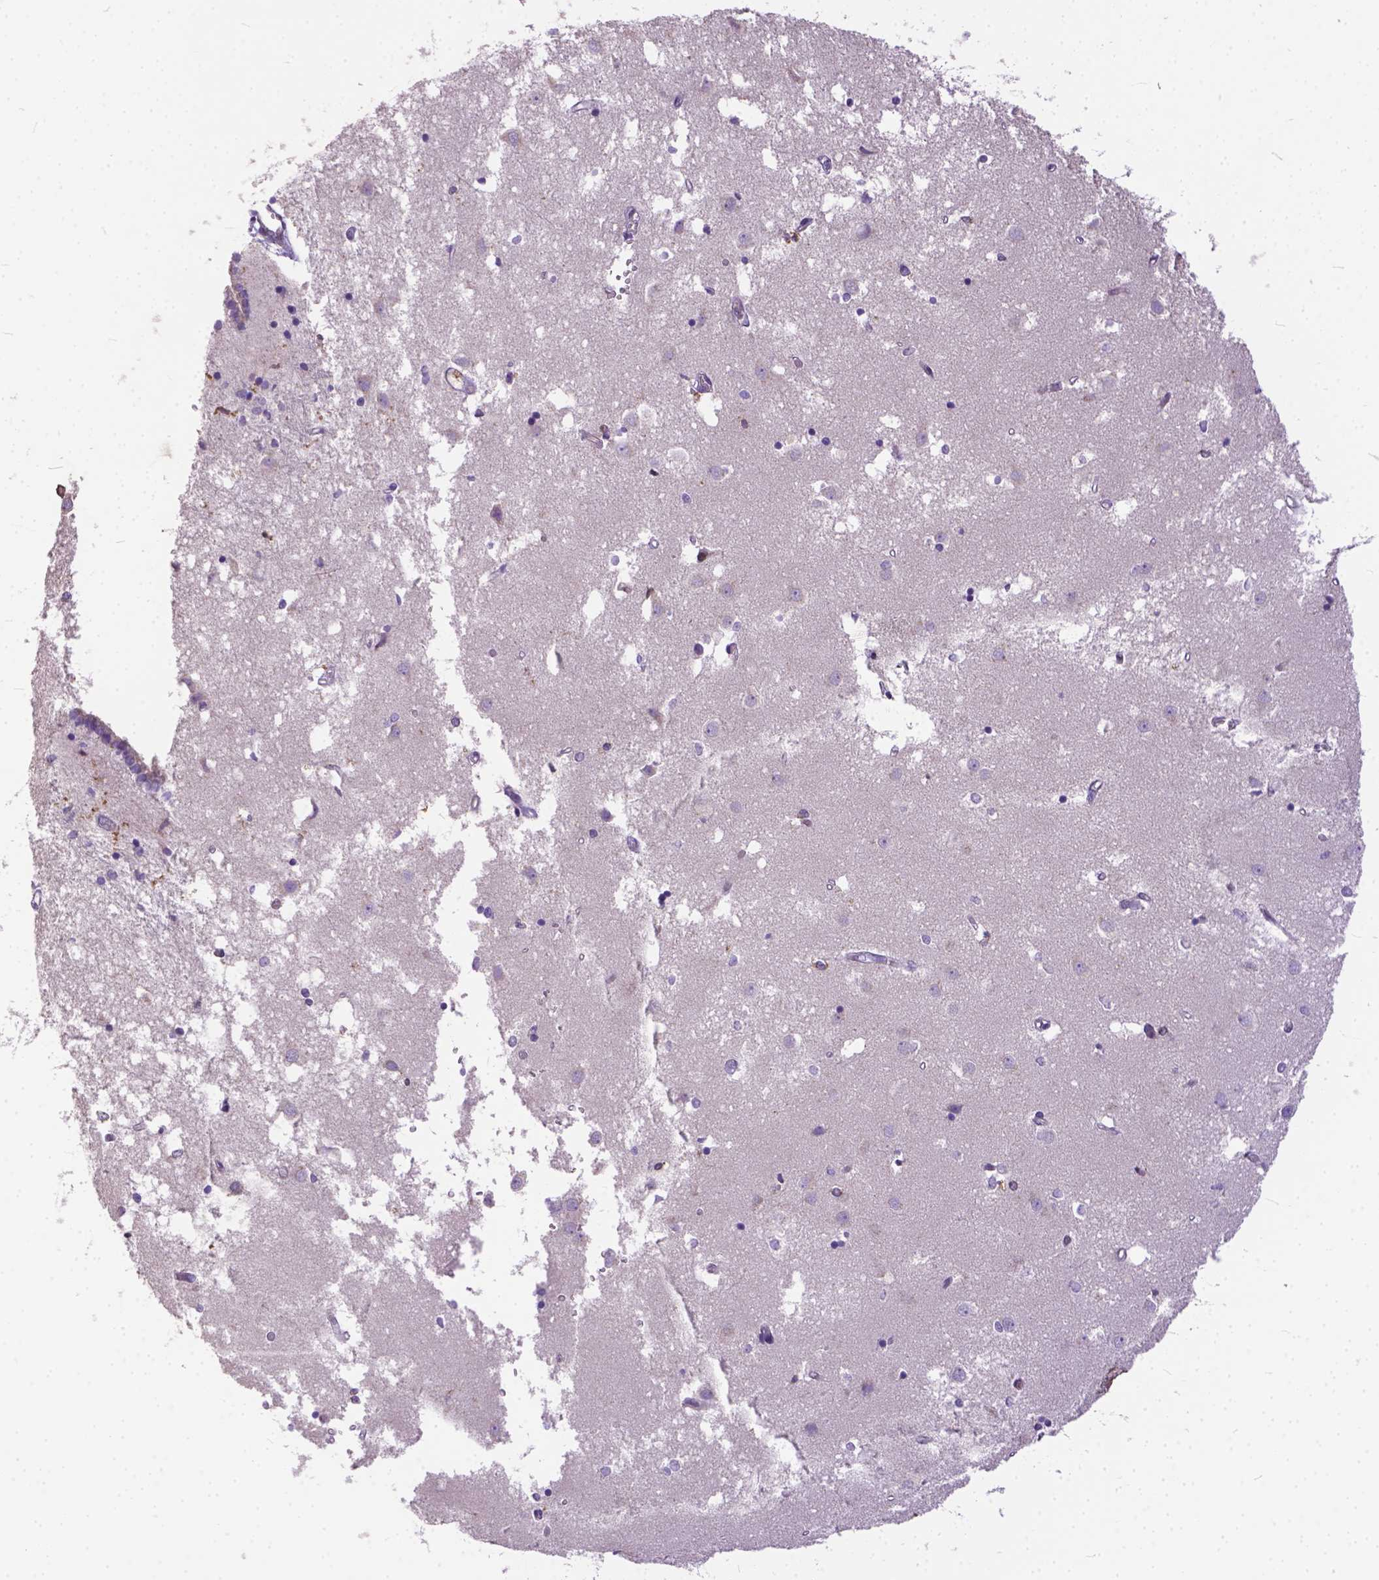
{"staining": {"intensity": "negative", "quantity": "none", "location": "none"}, "tissue": "caudate", "cell_type": "Glial cells", "image_type": "normal", "snomed": [{"axis": "morphology", "description": "Normal tissue, NOS"}, {"axis": "topography", "description": "Lateral ventricle wall"}], "caption": "The immunohistochemistry micrograph has no significant positivity in glial cells of caudate. (DAB (3,3'-diaminobenzidine) IHC visualized using brightfield microscopy, high magnification).", "gene": "BANF2", "patient": {"sex": "male", "age": 54}}